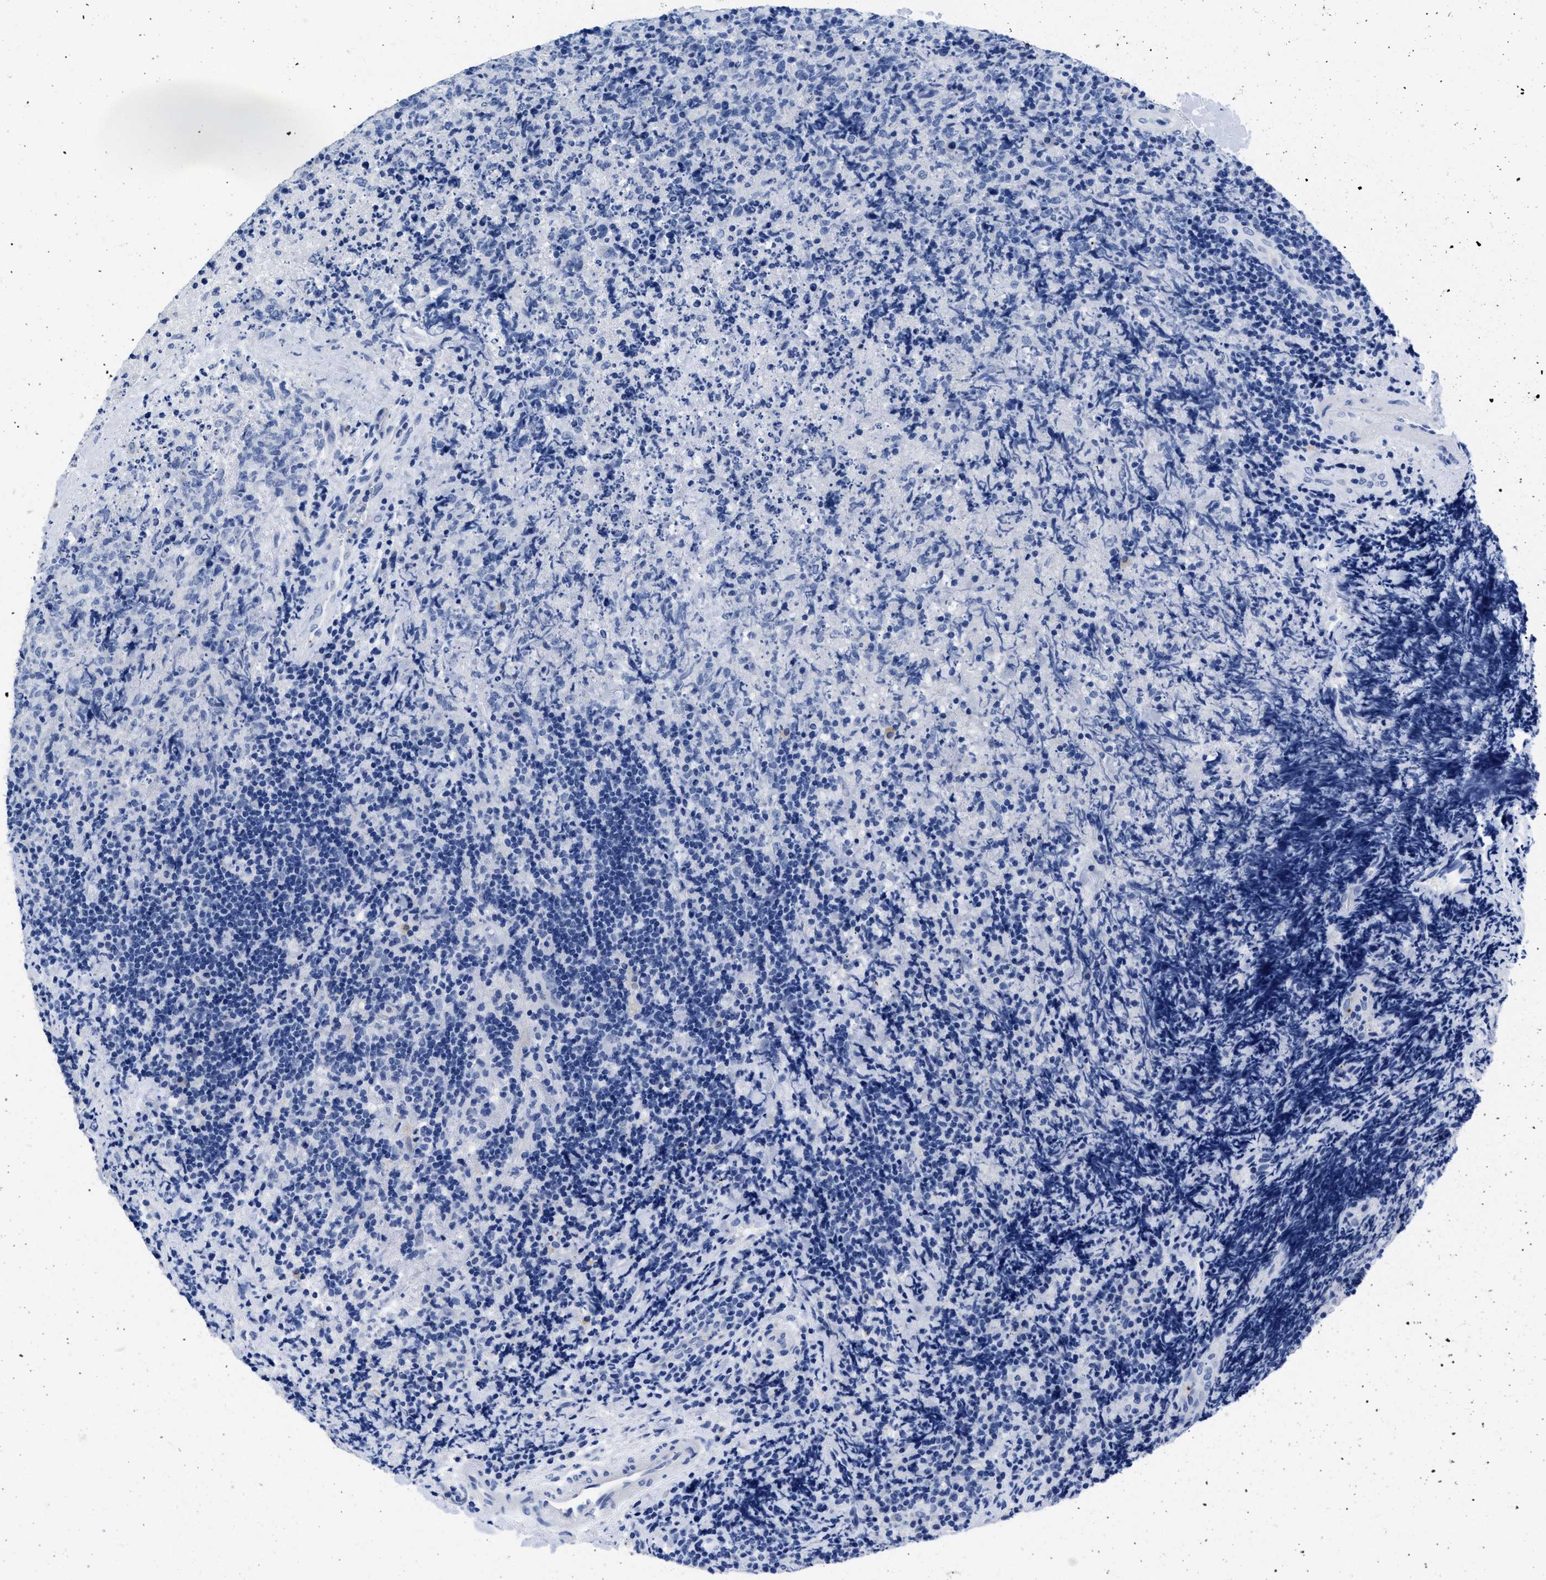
{"staining": {"intensity": "negative", "quantity": "none", "location": "none"}, "tissue": "lymphoma", "cell_type": "Tumor cells", "image_type": "cancer", "snomed": [{"axis": "morphology", "description": "Malignant lymphoma, non-Hodgkin's type, High grade"}, {"axis": "topography", "description": "Tonsil"}], "caption": "High magnification brightfield microscopy of lymphoma stained with DAB (brown) and counterstained with hematoxylin (blue): tumor cells show no significant staining.", "gene": "TREML1", "patient": {"sex": "female", "age": 36}}